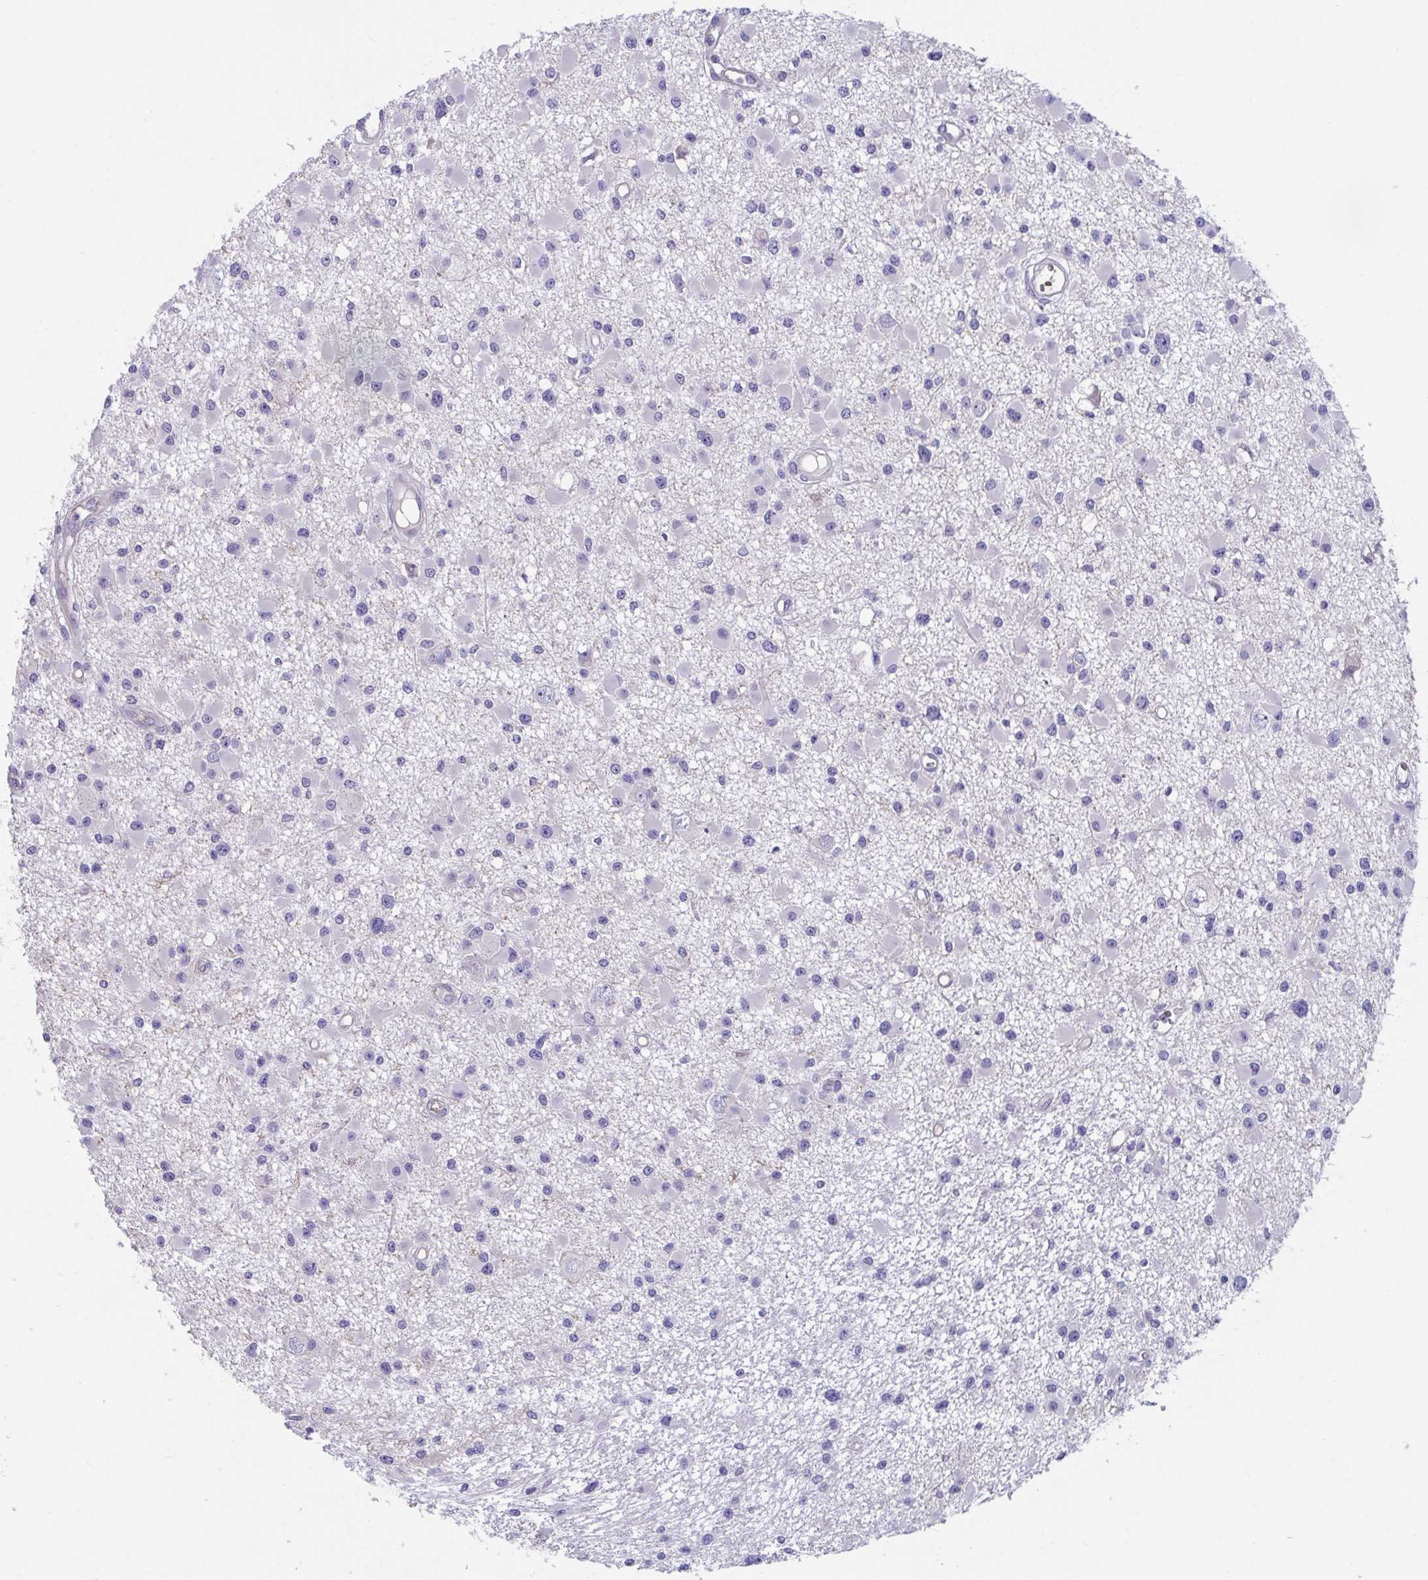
{"staining": {"intensity": "negative", "quantity": "none", "location": "none"}, "tissue": "glioma", "cell_type": "Tumor cells", "image_type": "cancer", "snomed": [{"axis": "morphology", "description": "Glioma, malignant, High grade"}, {"axis": "topography", "description": "Brain"}], "caption": "High-grade glioma (malignant) was stained to show a protein in brown. There is no significant positivity in tumor cells.", "gene": "TTC30B", "patient": {"sex": "male", "age": 54}}